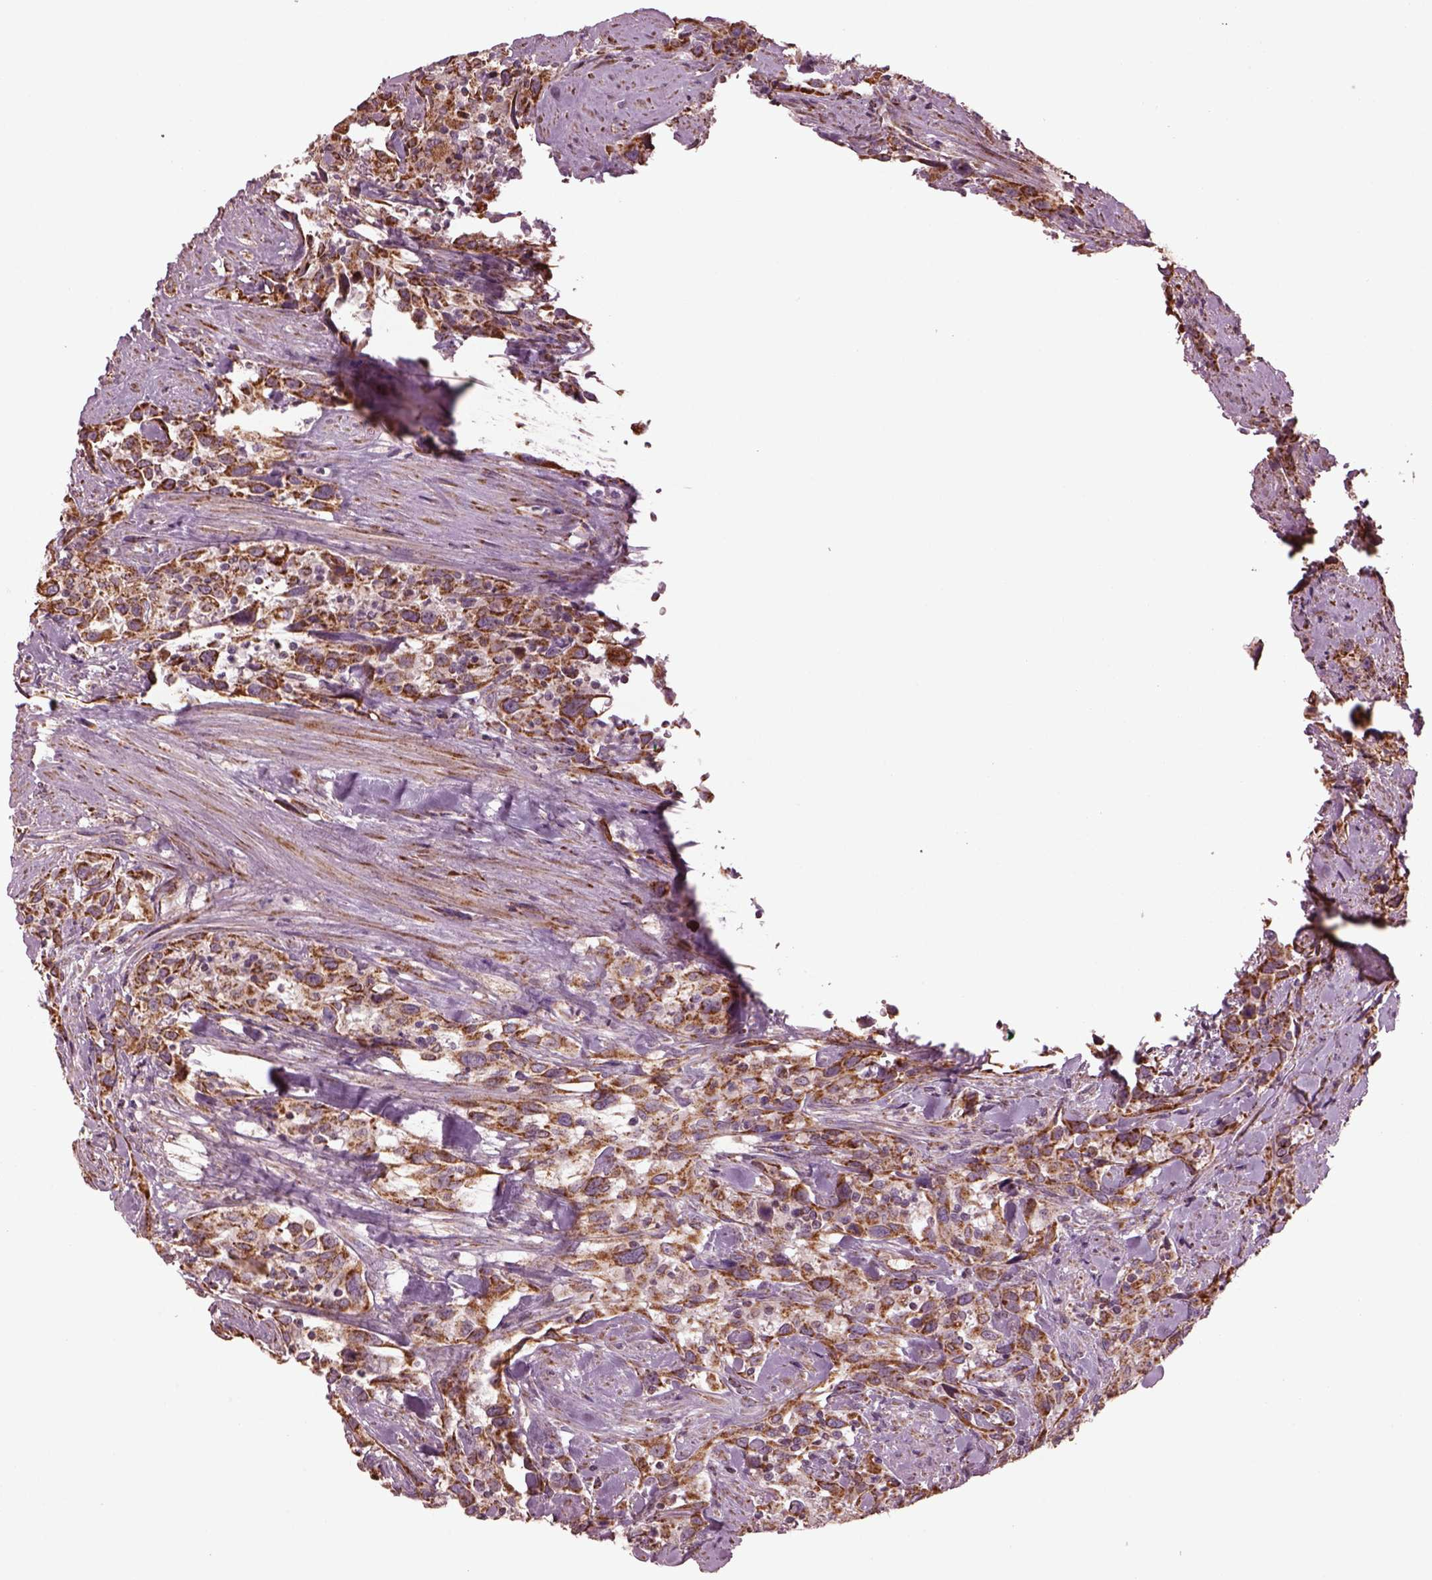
{"staining": {"intensity": "moderate", "quantity": "25%-75%", "location": "cytoplasmic/membranous"}, "tissue": "urothelial cancer", "cell_type": "Tumor cells", "image_type": "cancer", "snomed": [{"axis": "morphology", "description": "Urothelial carcinoma, NOS"}, {"axis": "morphology", "description": "Urothelial carcinoma, High grade"}, {"axis": "topography", "description": "Urinary bladder"}], "caption": "Brown immunohistochemical staining in human transitional cell carcinoma exhibits moderate cytoplasmic/membranous expression in about 25%-75% of tumor cells.", "gene": "TMEM254", "patient": {"sex": "female", "age": 64}}